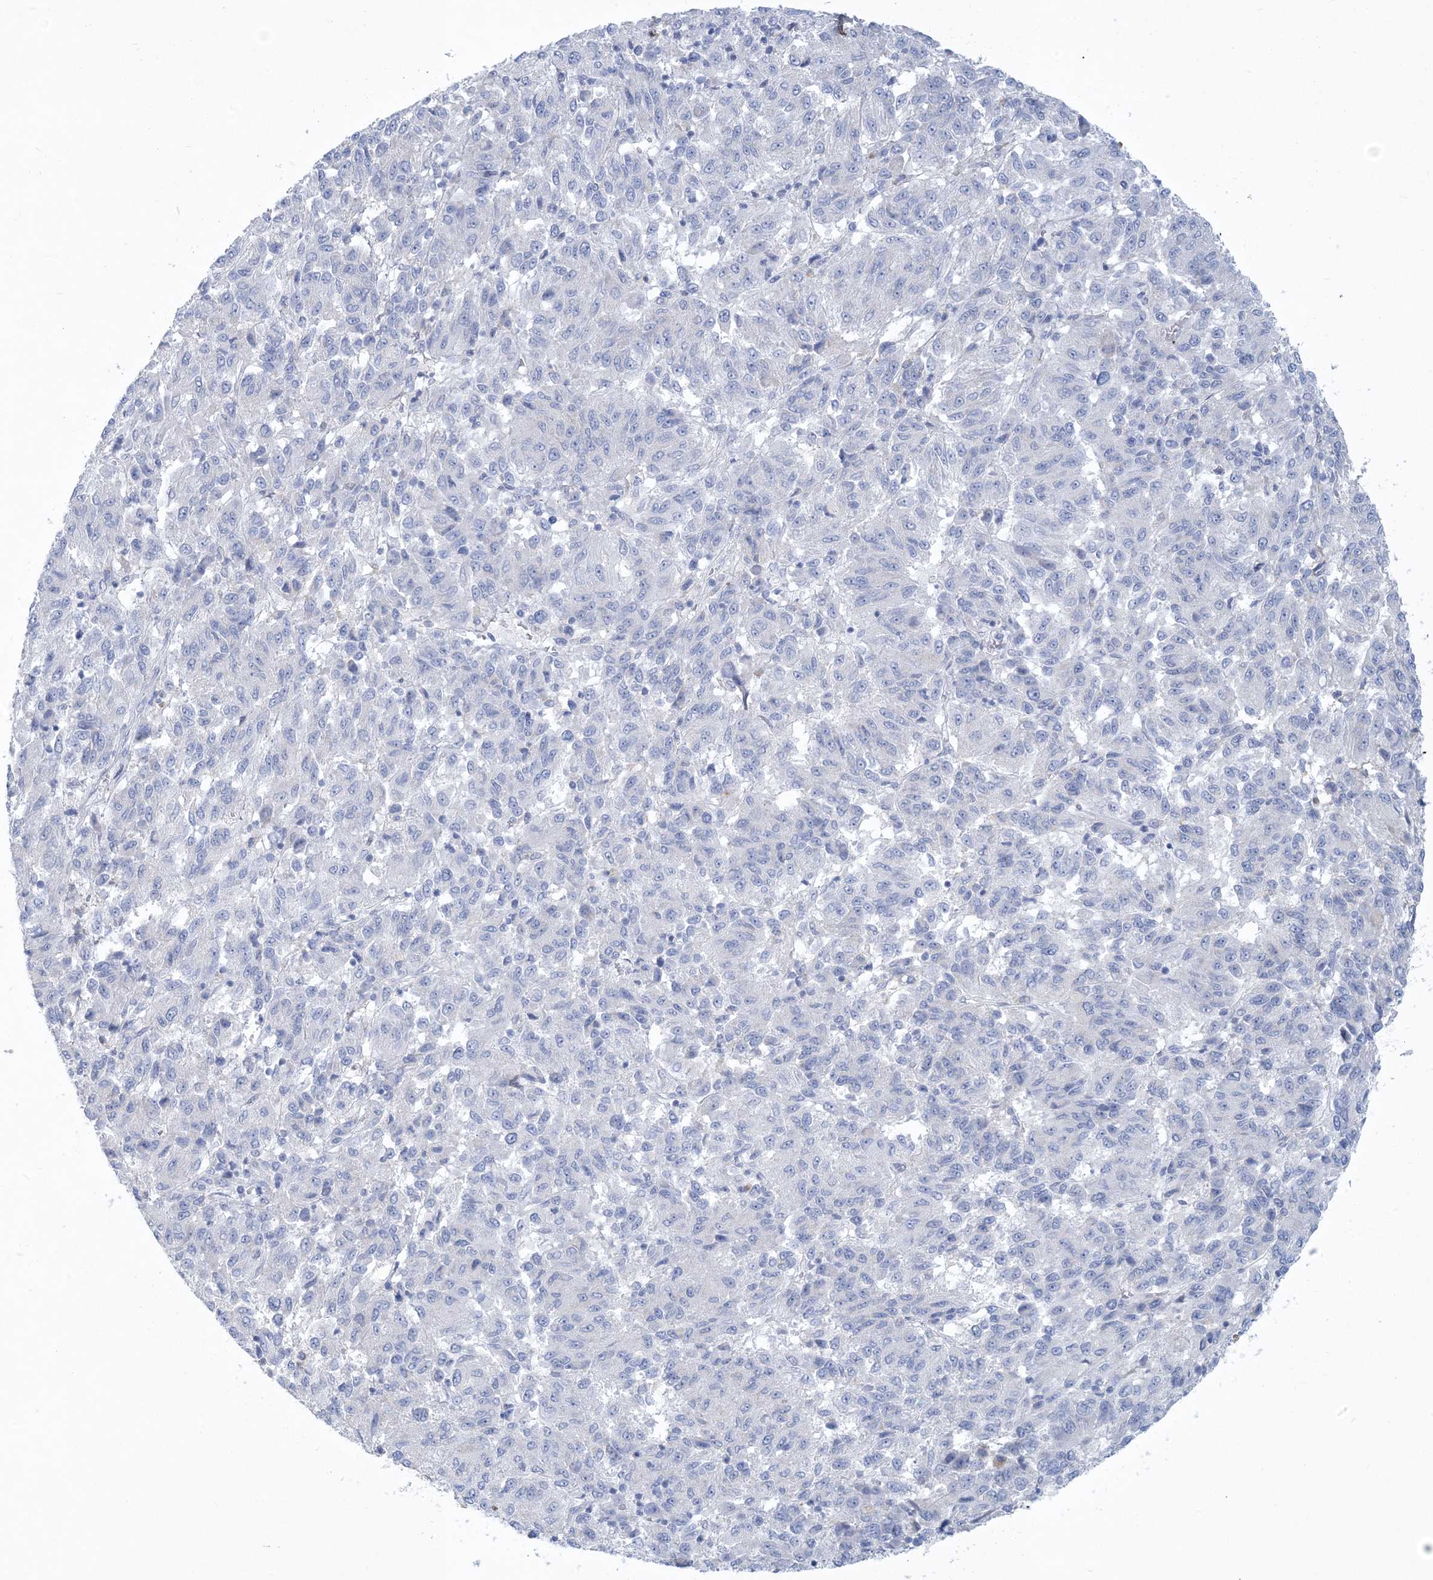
{"staining": {"intensity": "negative", "quantity": "none", "location": "none"}, "tissue": "melanoma", "cell_type": "Tumor cells", "image_type": "cancer", "snomed": [{"axis": "morphology", "description": "Malignant melanoma, Metastatic site"}, {"axis": "topography", "description": "Lung"}], "caption": "High magnification brightfield microscopy of melanoma stained with DAB (brown) and counterstained with hematoxylin (blue): tumor cells show no significant staining. The staining was performed using DAB to visualize the protein expression in brown, while the nuclei were stained in blue with hematoxylin (Magnification: 20x).", "gene": "MOXD1", "patient": {"sex": "male", "age": 64}}